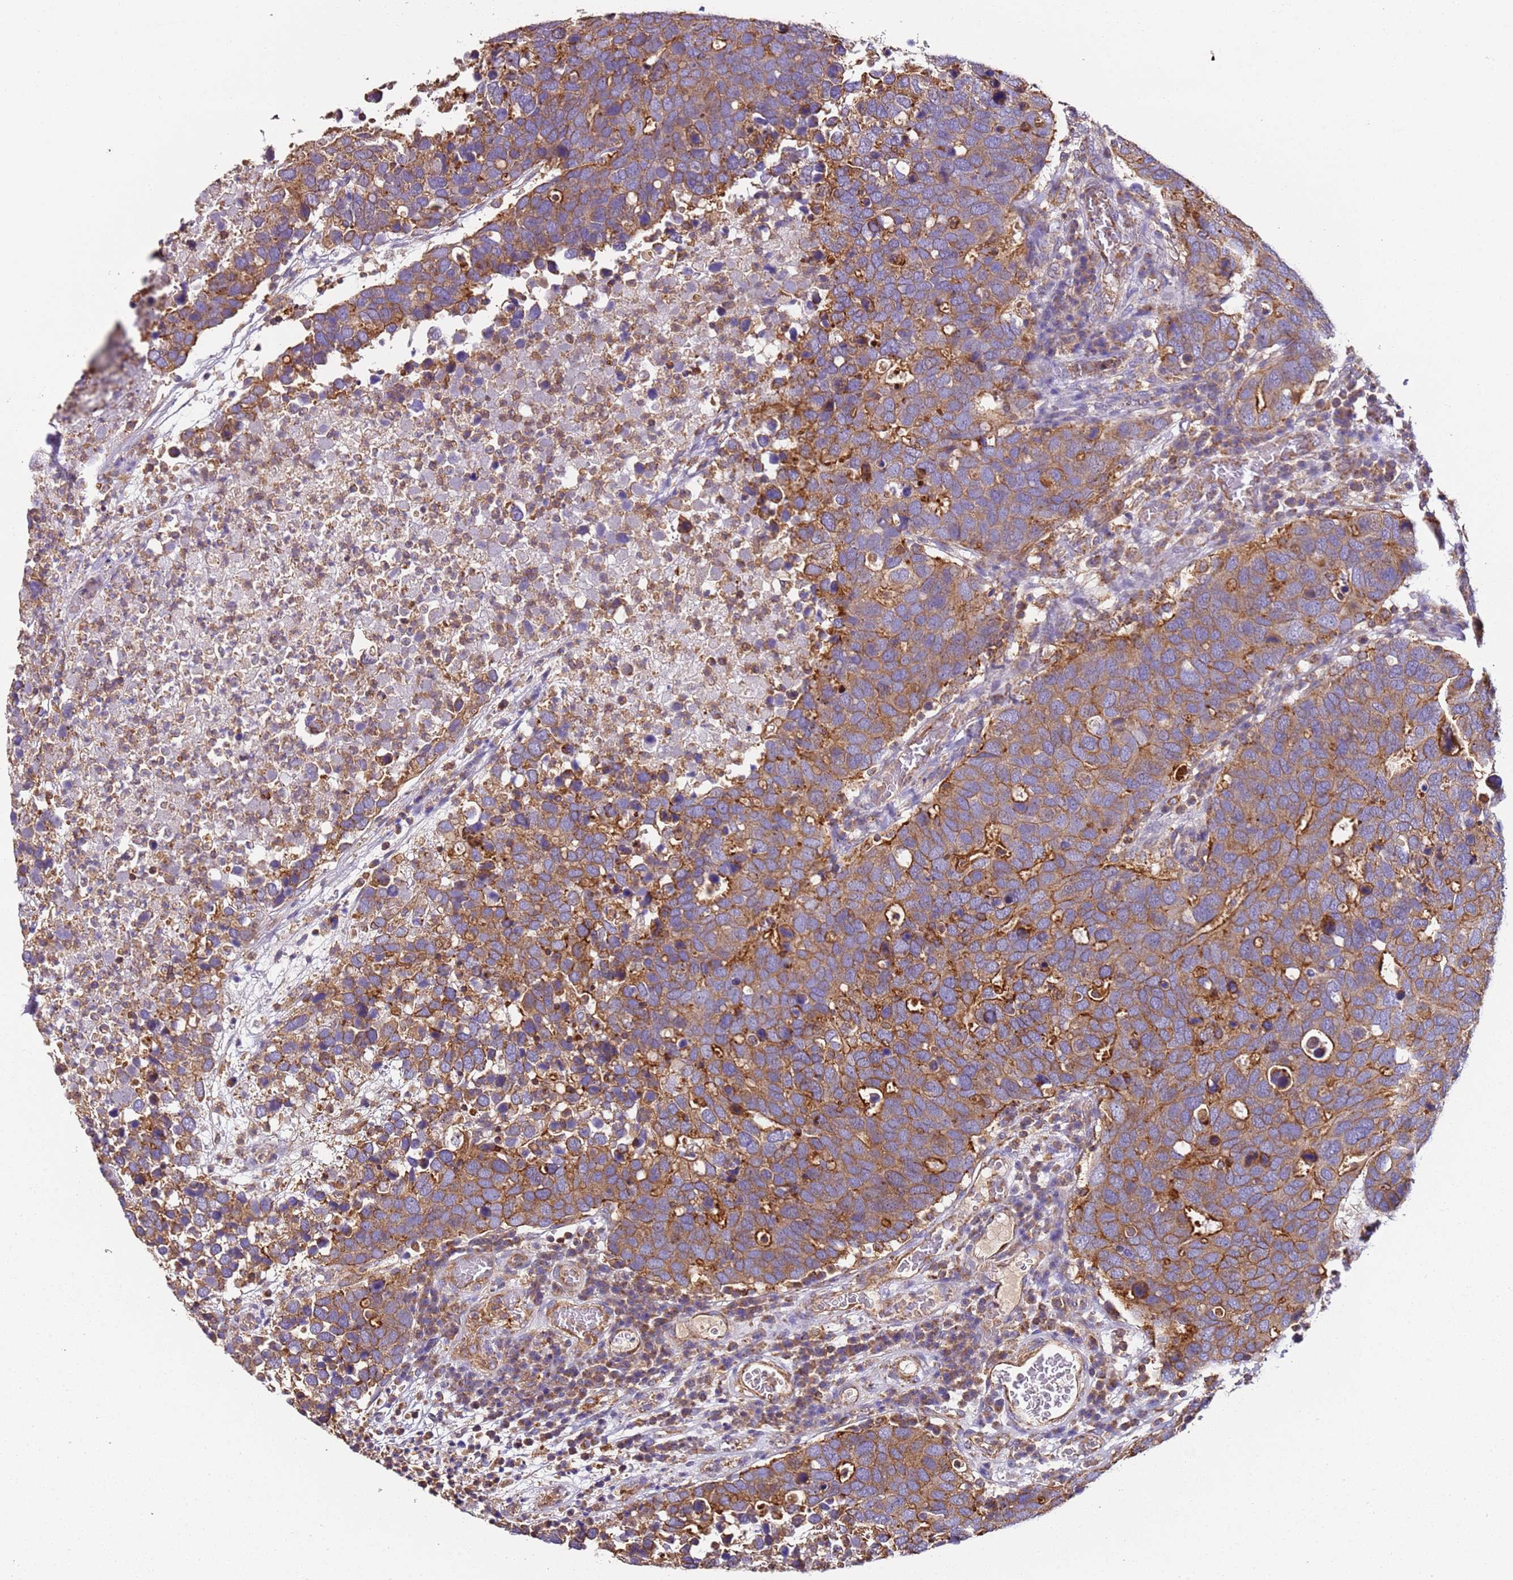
{"staining": {"intensity": "moderate", "quantity": ">75%", "location": "cytoplasmic/membranous"}, "tissue": "breast cancer", "cell_type": "Tumor cells", "image_type": "cancer", "snomed": [{"axis": "morphology", "description": "Duct carcinoma"}, {"axis": "topography", "description": "Breast"}], "caption": "Immunohistochemical staining of human breast cancer displays medium levels of moderate cytoplasmic/membranous protein positivity in approximately >75% of tumor cells. The staining was performed using DAB, with brown indicating positive protein expression. Nuclei are stained blue with hematoxylin.", "gene": "RMND5A", "patient": {"sex": "female", "age": 83}}